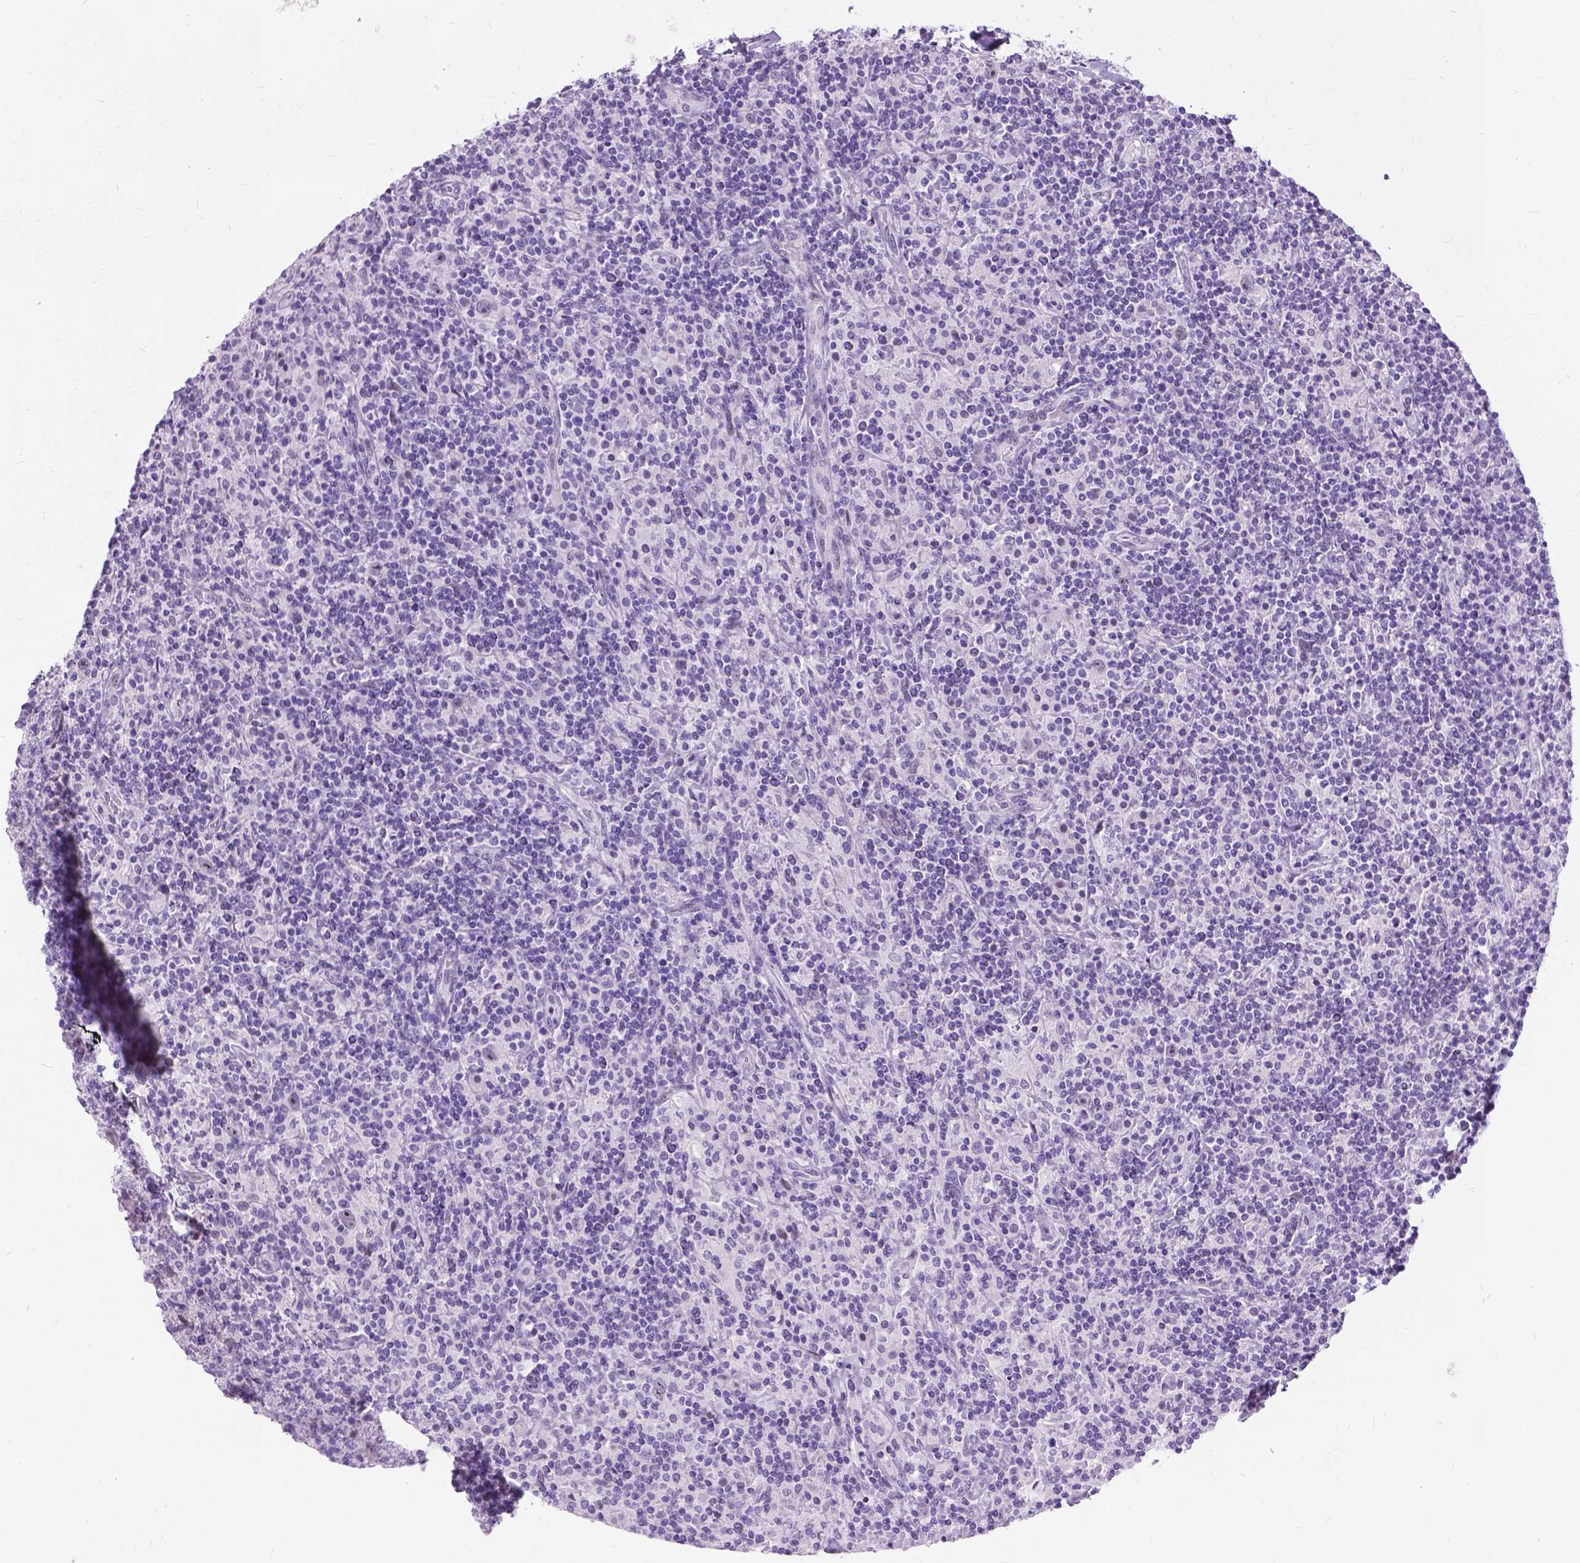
{"staining": {"intensity": "negative", "quantity": "none", "location": "none"}, "tissue": "lymphoma", "cell_type": "Tumor cells", "image_type": "cancer", "snomed": [{"axis": "morphology", "description": "Hodgkin's disease, NOS"}, {"axis": "topography", "description": "Lymph node"}], "caption": "Histopathology image shows no significant protein expression in tumor cells of lymphoma.", "gene": "PROB1", "patient": {"sex": "male", "age": 70}}